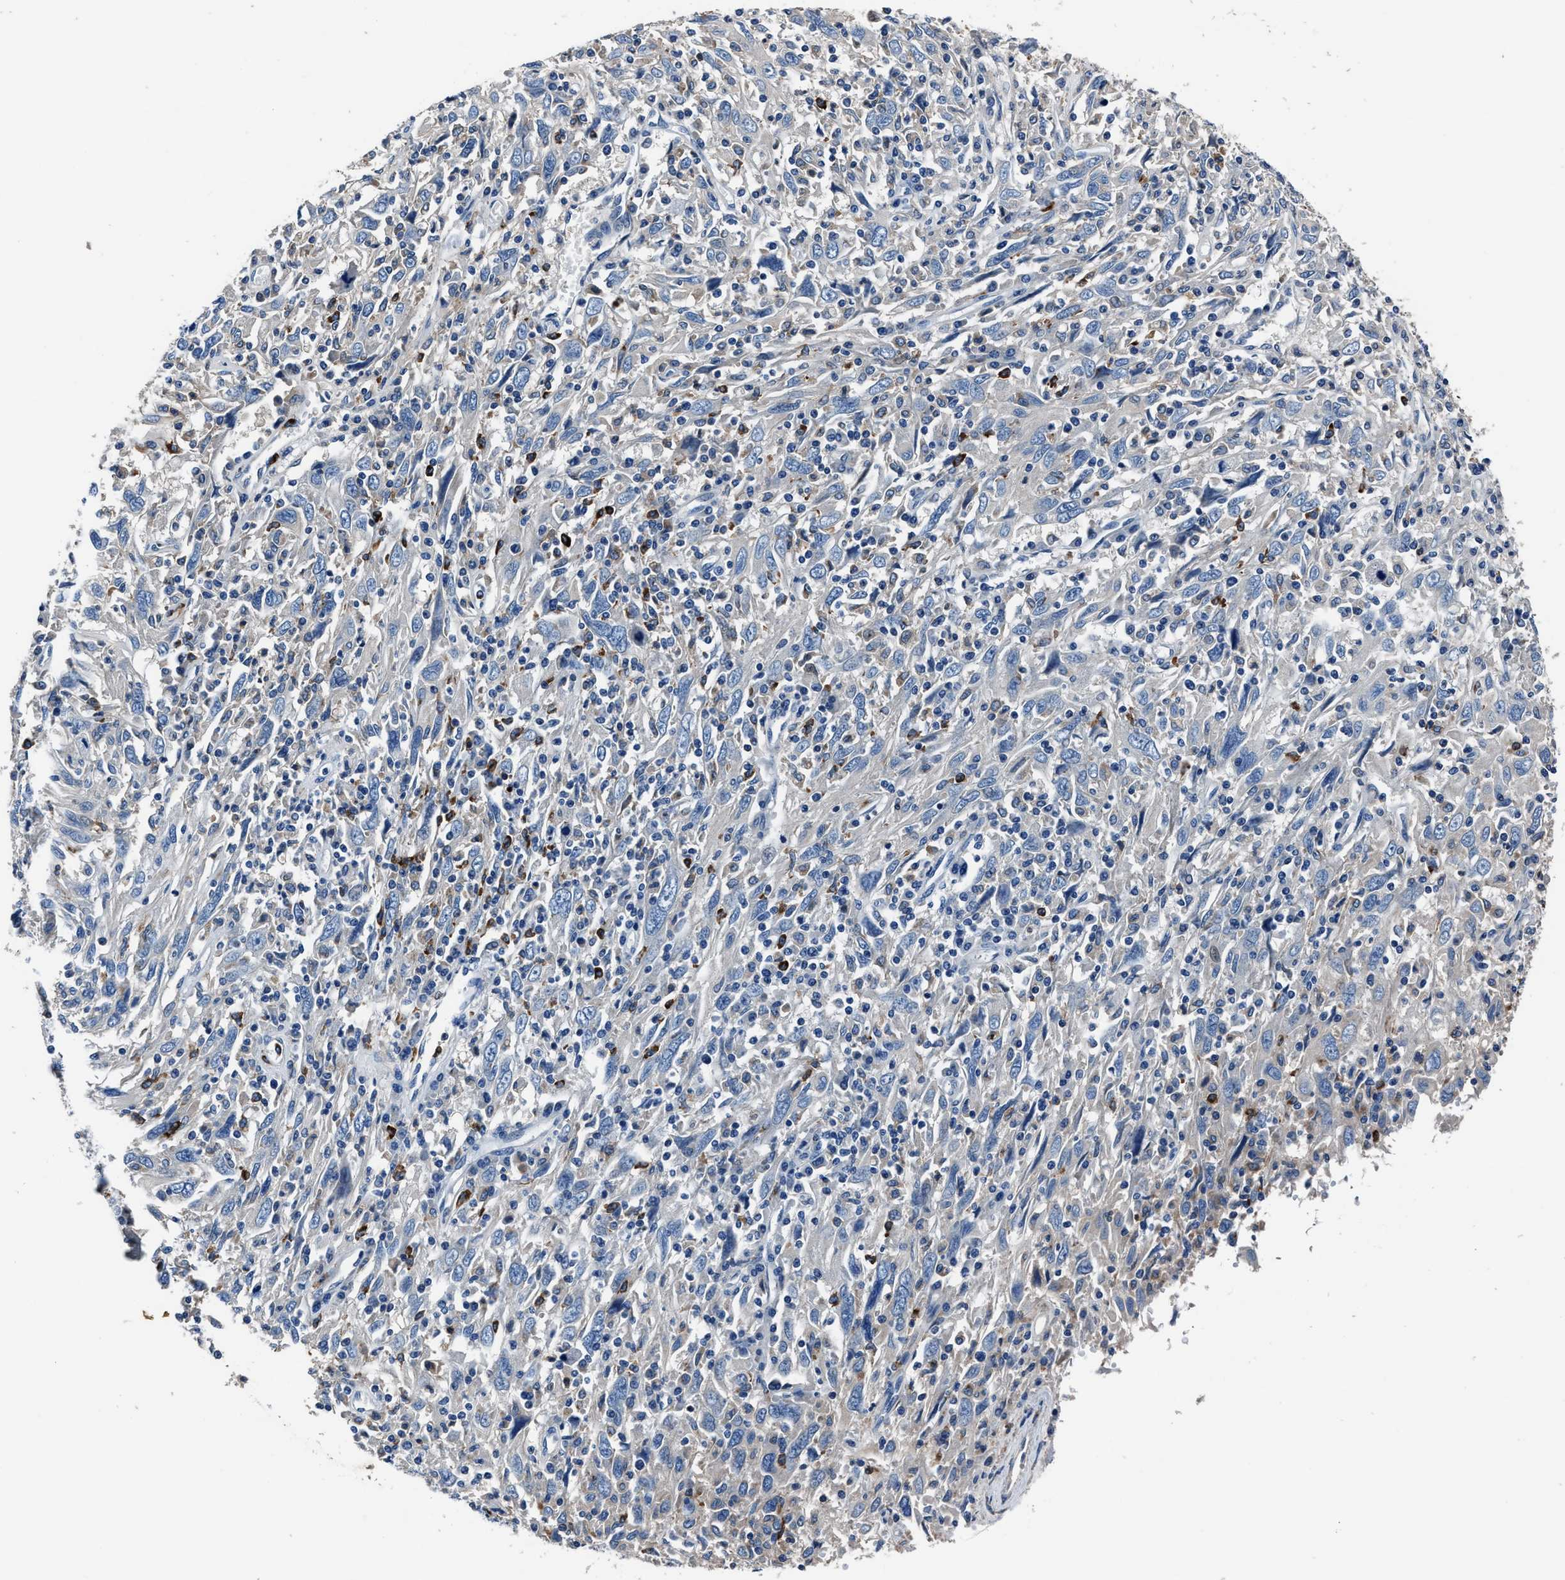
{"staining": {"intensity": "negative", "quantity": "none", "location": "none"}, "tissue": "cervical cancer", "cell_type": "Tumor cells", "image_type": "cancer", "snomed": [{"axis": "morphology", "description": "Squamous cell carcinoma, NOS"}, {"axis": "topography", "description": "Cervix"}], "caption": "High power microscopy image of an immunohistochemistry (IHC) histopathology image of squamous cell carcinoma (cervical), revealing no significant positivity in tumor cells. (DAB (3,3'-diaminobenzidine) immunohistochemistry (IHC) visualized using brightfield microscopy, high magnification).", "gene": "FGL2", "patient": {"sex": "female", "age": 46}}